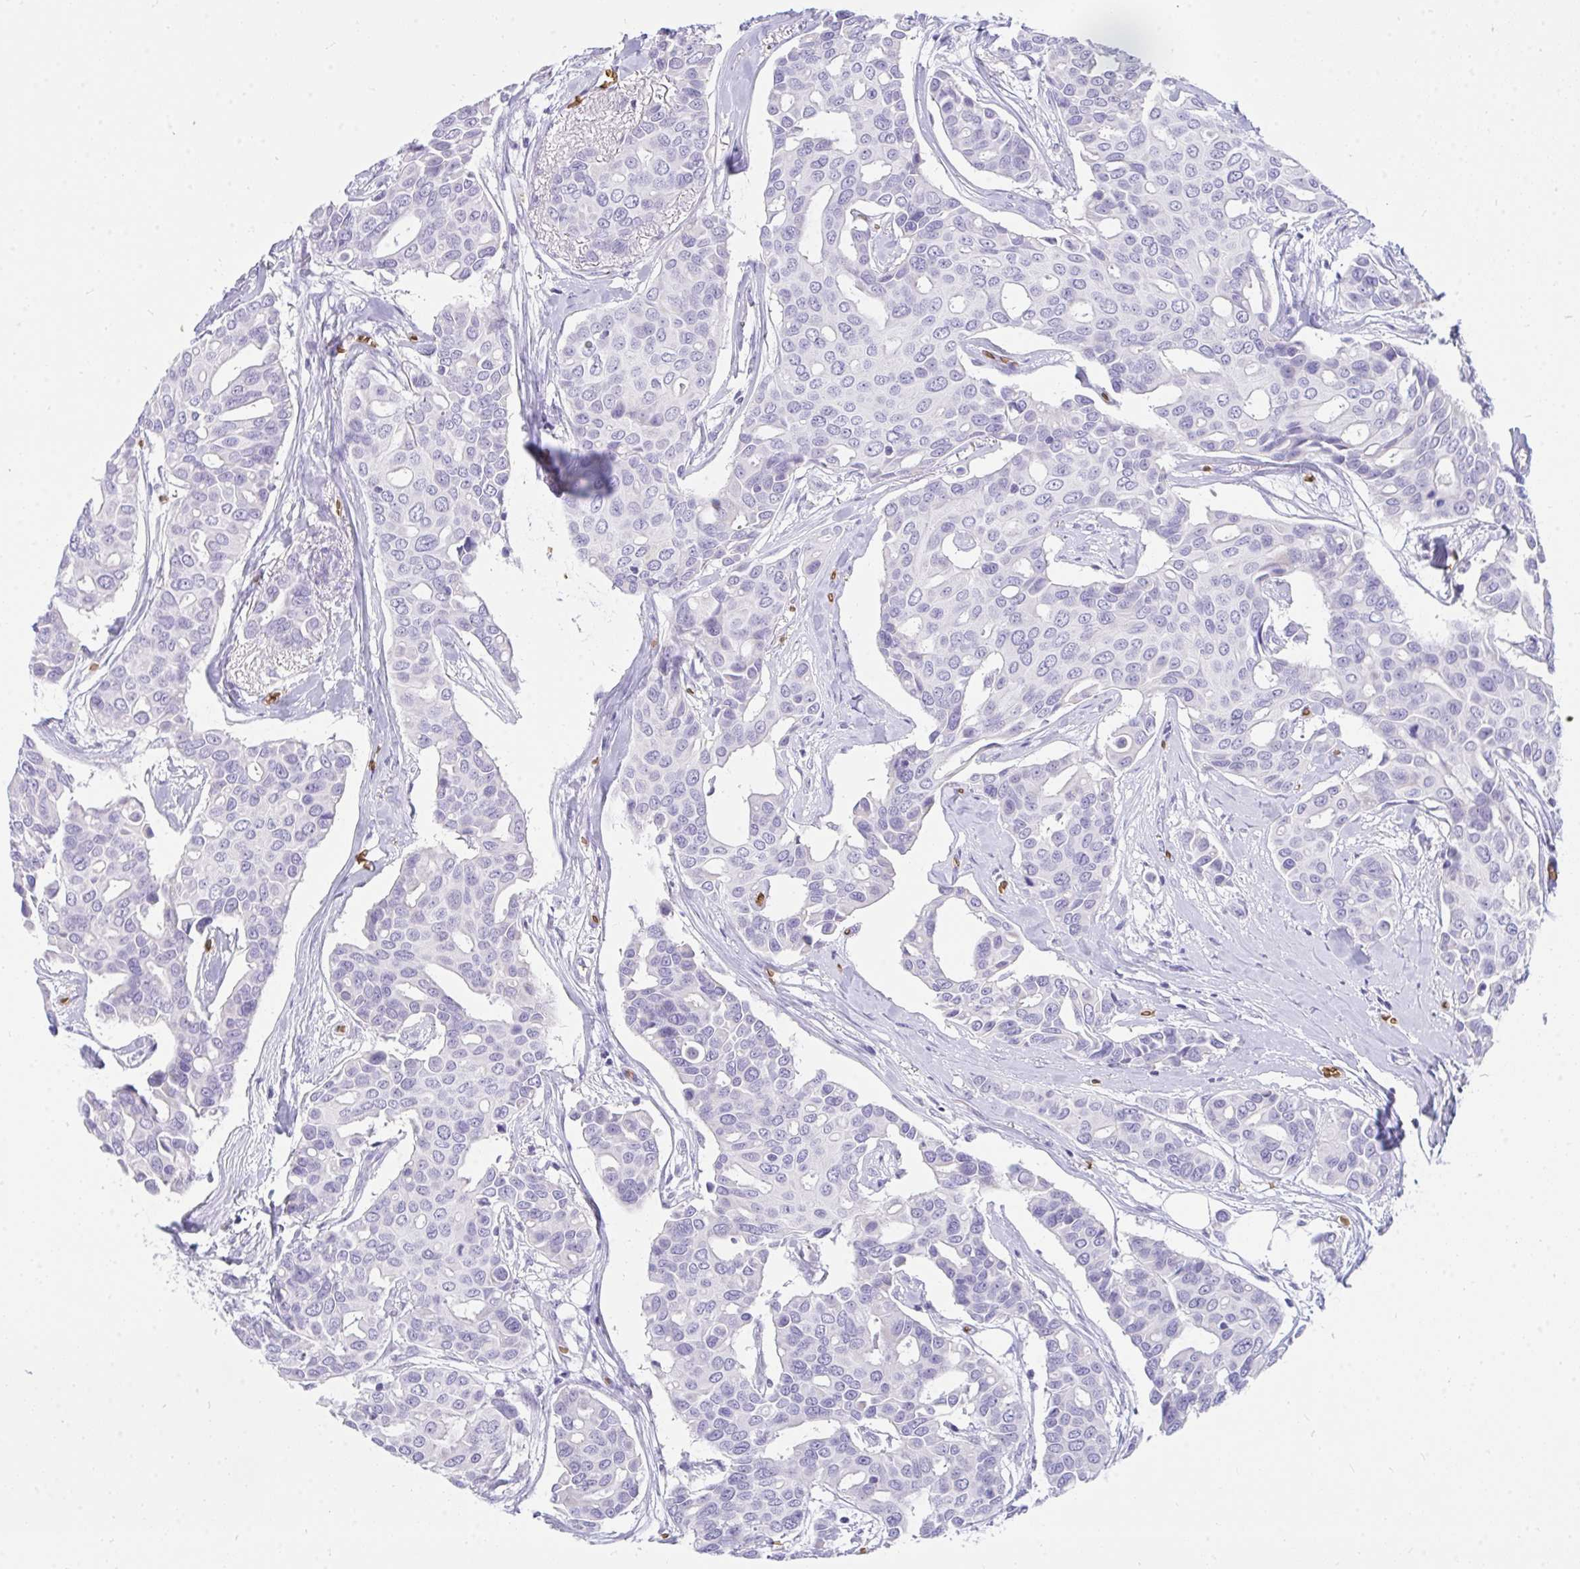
{"staining": {"intensity": "negative", "quantity": "none", "location": "none"}, "tissue": "breast cancer", "cell_type": "Tumor cells", "image_type": "cancer", "snomed": [{"axis": "morphology", "description": "Duct carcinoma"}, {"axis": "topography", "description": "Breast"}], "caption": "Intraductal carcinoma (breast) was stained to show a protein in brown. There is no significant staining in tumor cells. (DAB immunohistochemistry with hematoxylin counter stain).", "gene": "ANK1", "patient": {"sex": "female", "age": 54}}